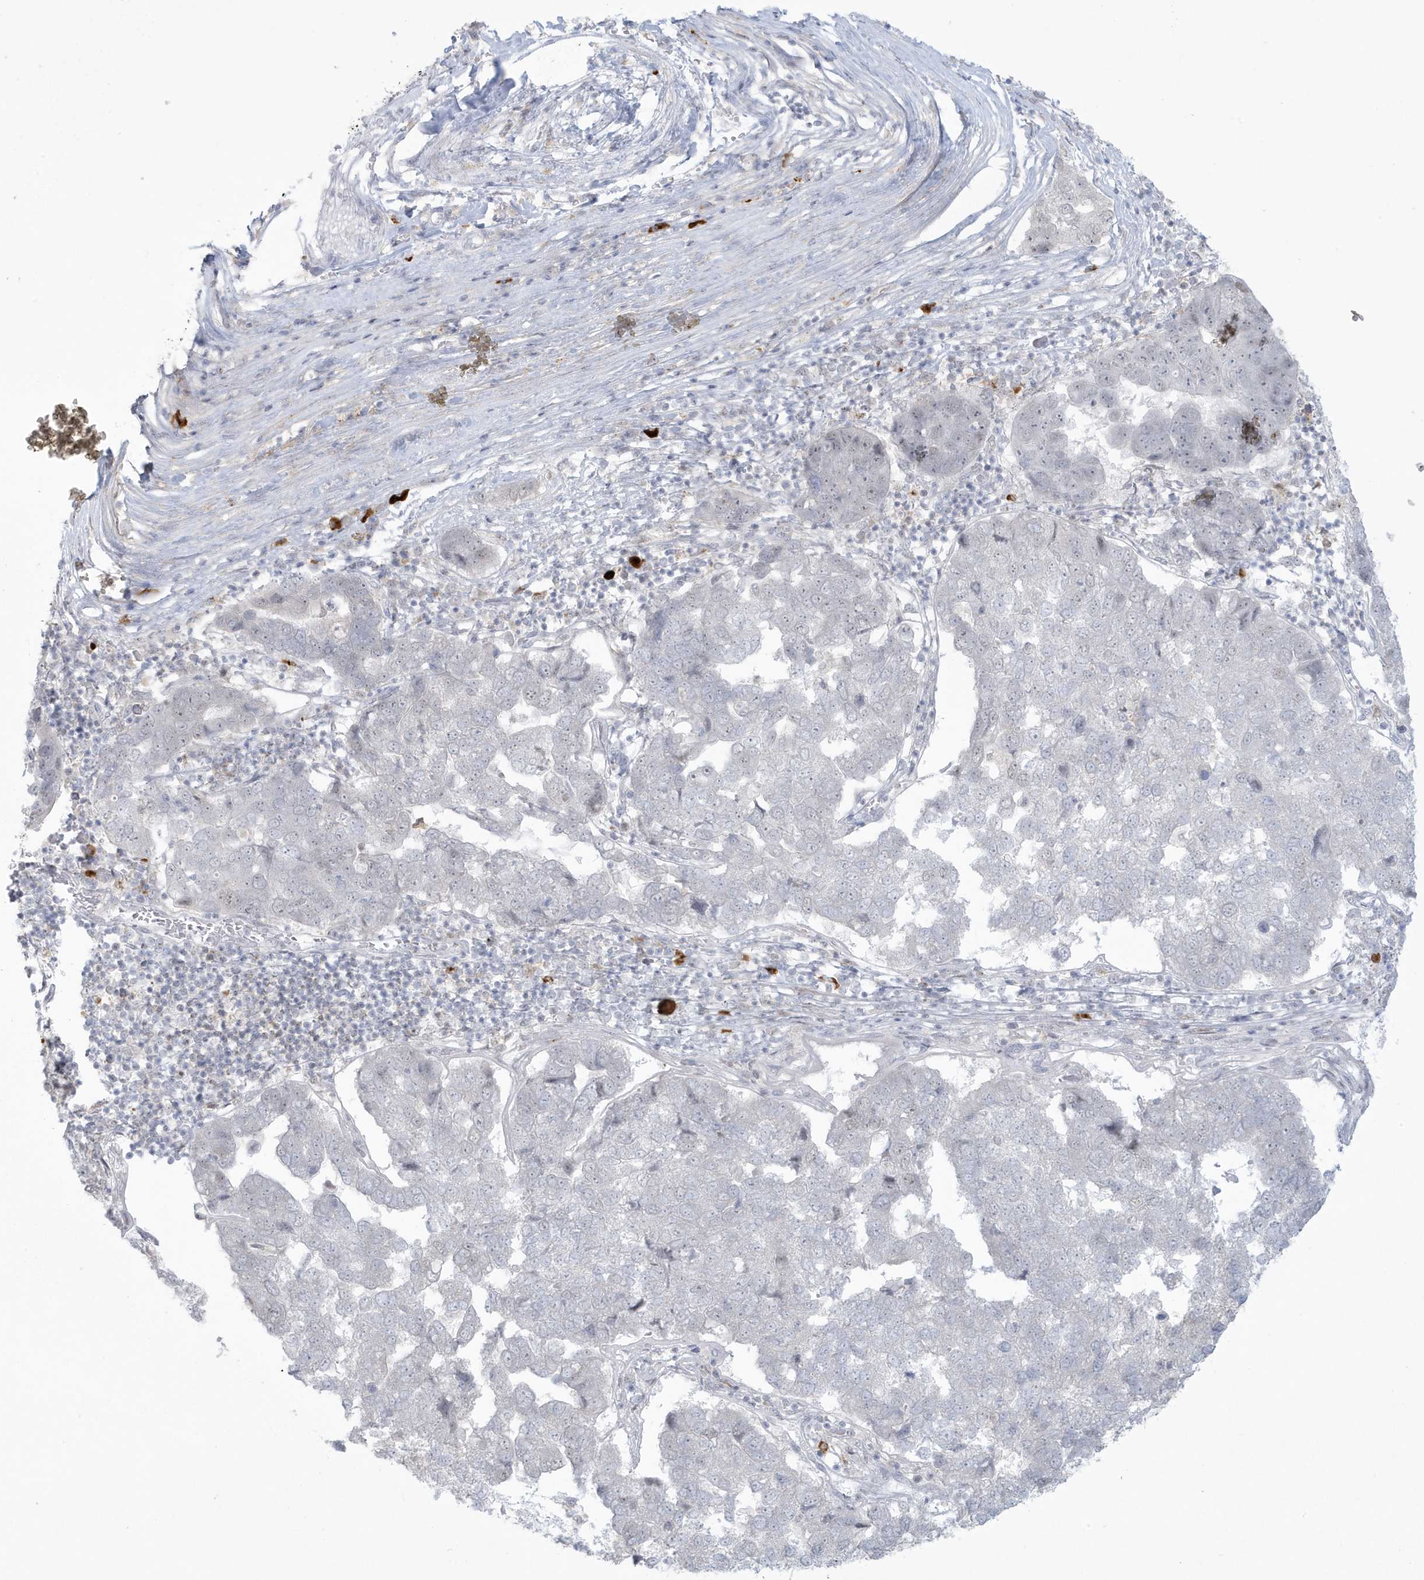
{"staining": {"intensity": "negative", "quantity": "none", "location": "none"}, "tissue": "pancreatic cancer", "cell_type": "Tumor cells", "image_type": "cancer", "snomed": [{"axis": "morphology", "description": "Adenocarcinoma, NOS"}, {"axis": "topography", "description": "Pancreas"}], "caption": "Pancreatic adenocarcinoma stained for a protein using immunohistochemistry shows no staining tumor cells.", "gene": "HERC6", "patient": {"sex": "female", "age": 61}}